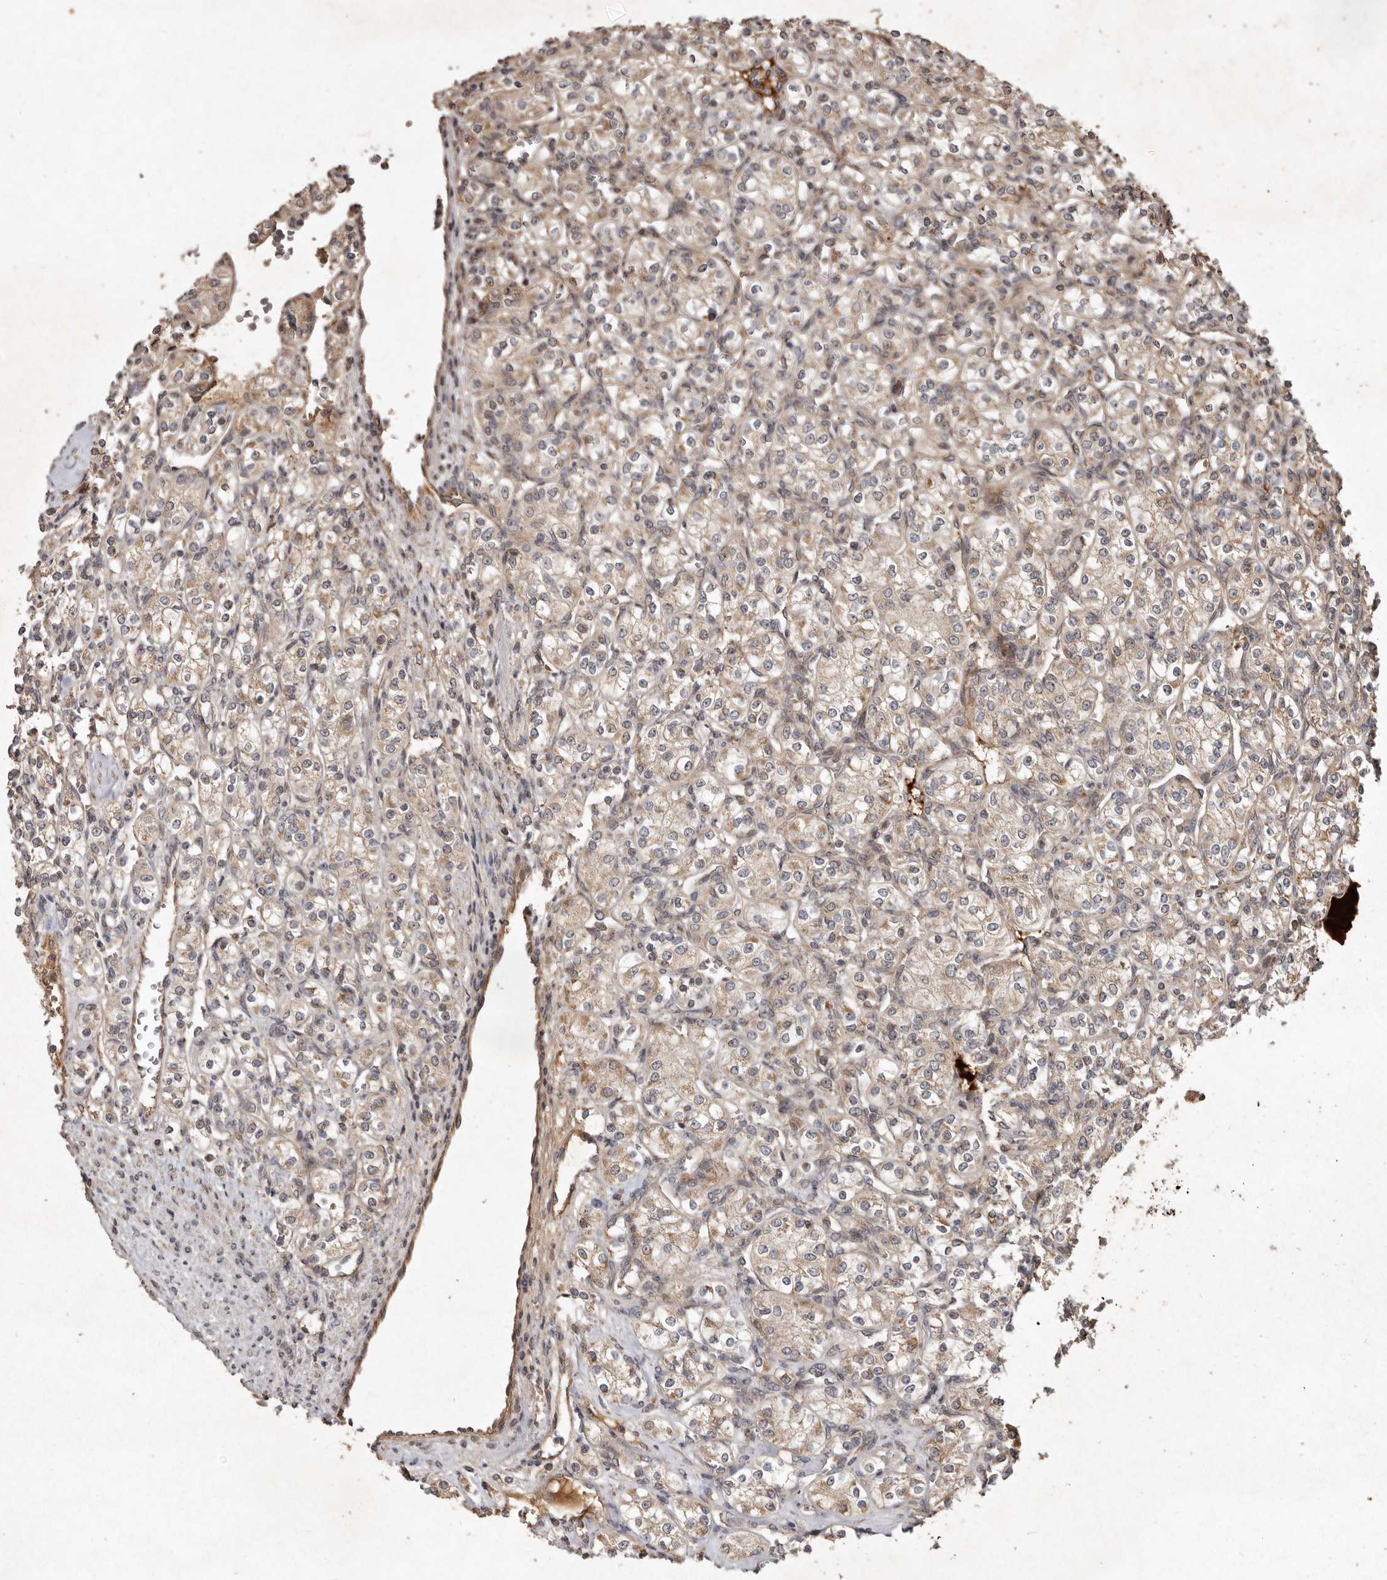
{"staining": {"intensity": "weak", "quantity": ">75%", "location": "cytoplasmic/membranous"}, "tissue": "renal cancer", "cell_type": "Tumor cells", "image_type": "cancer", "snomed": [{"axis": "morphology", "description": "Adenocarcinoma, NOS"}, {"axis": "topography", "description": "Kidney"}], "caption": "Immunohistochemical staining of renal adenocarcinoma demonstrates weak cytoplasmic/membranous protein staining in about >75% of tumor cells.", "gene": "SEMA3A", "patient": {"sex": "male", "age": 77}}